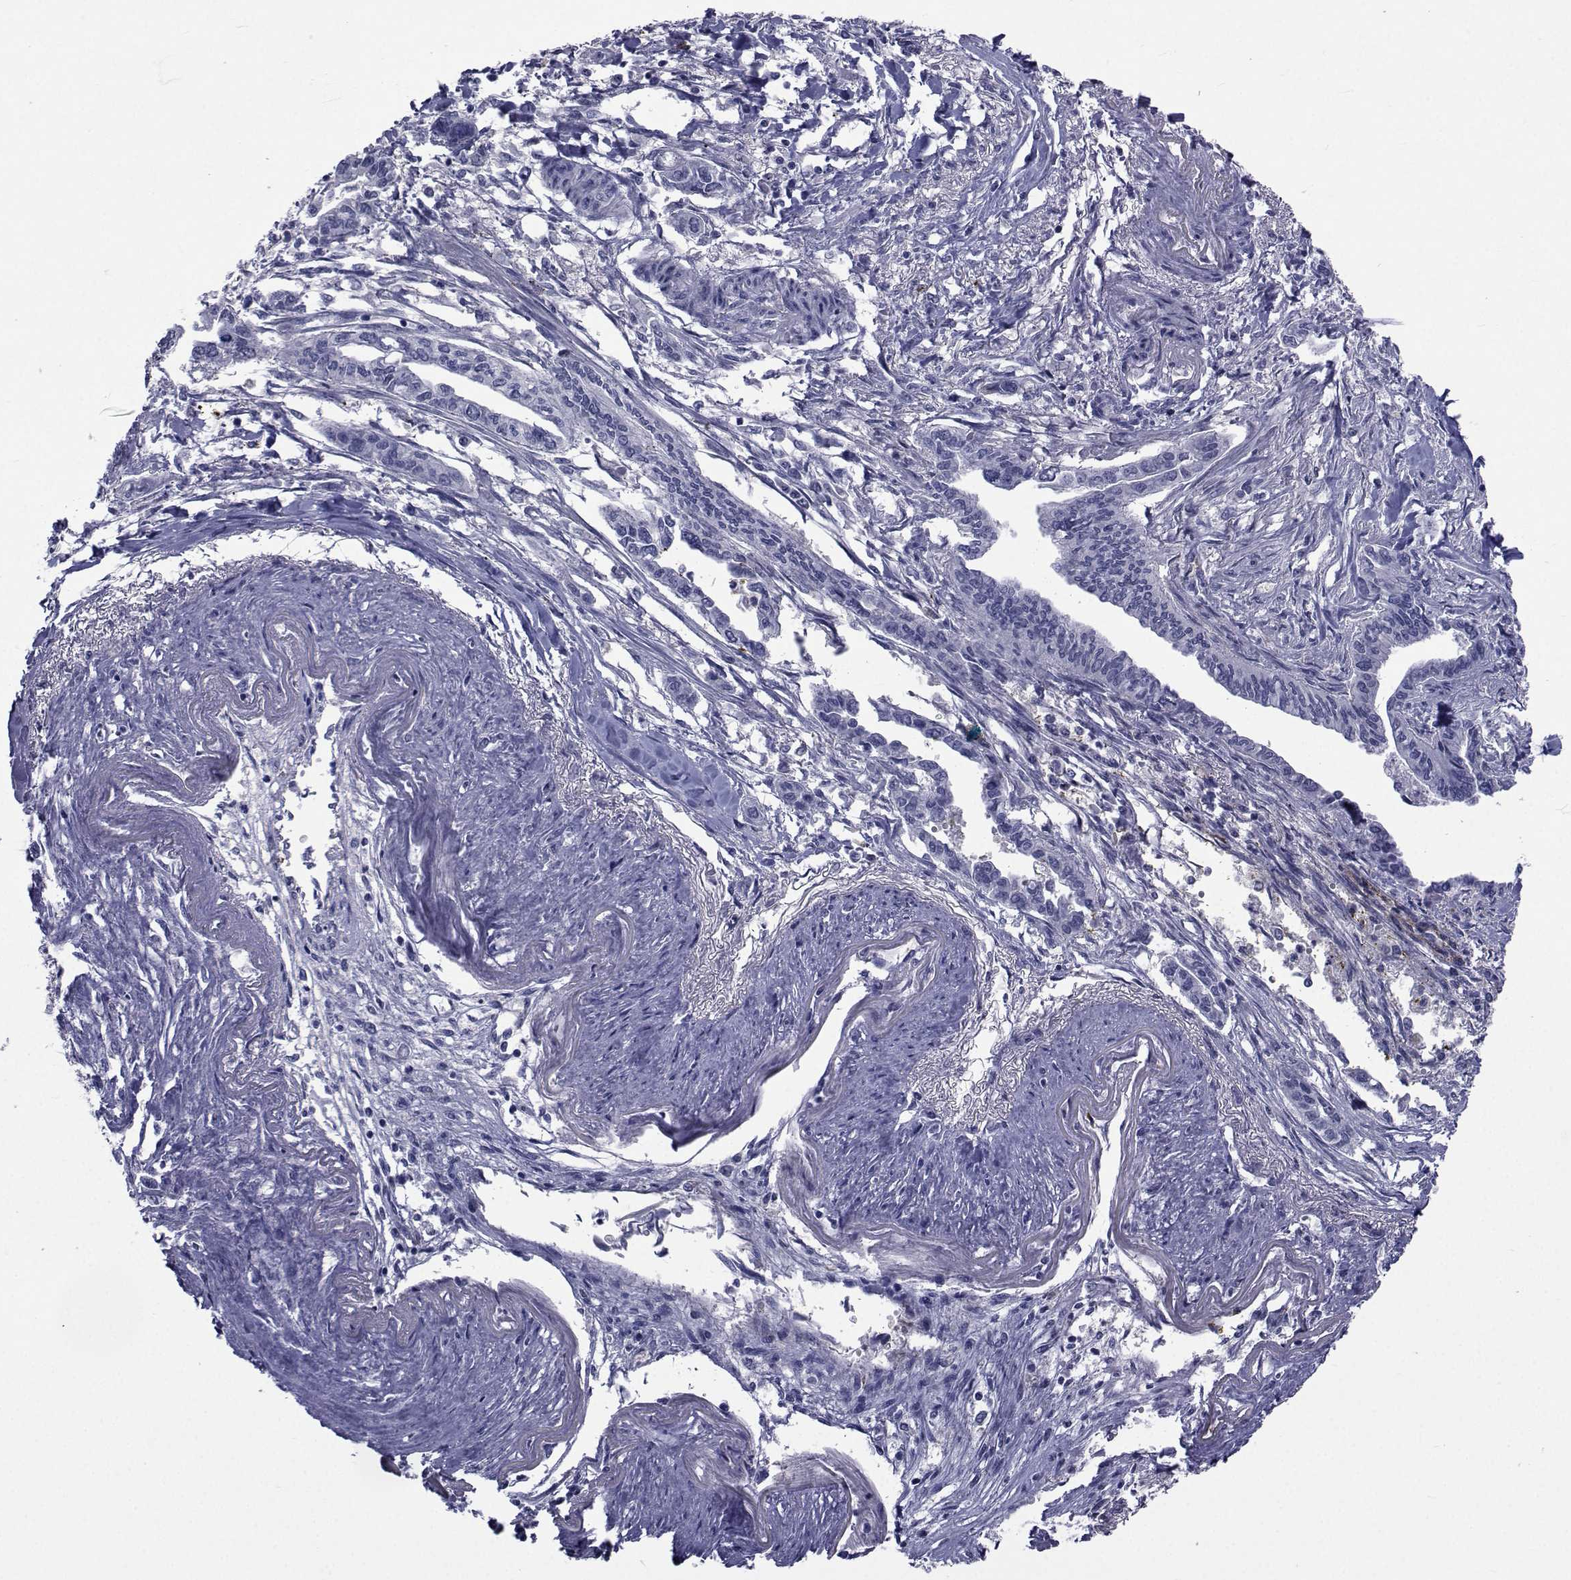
{"staining": {"intensity": "negative", "quantity": "none", "location": "none"}, "tissue": "pancreatic cancer", "cell_type": "Tumor cells", "image_type": "cancer", "snomed": [{"axis": "morphology", "description": "Adenocarcinoma, NOS"}, {"axis": "topography", "description": "Pancreas"}], "caption": "Immunohistochemistry of adenocarcinoma (pancreatic) demonstrates no staining in tumor cells.", "gene": "SEMA5B", "patient": {"sex": "male", "age": 60}}